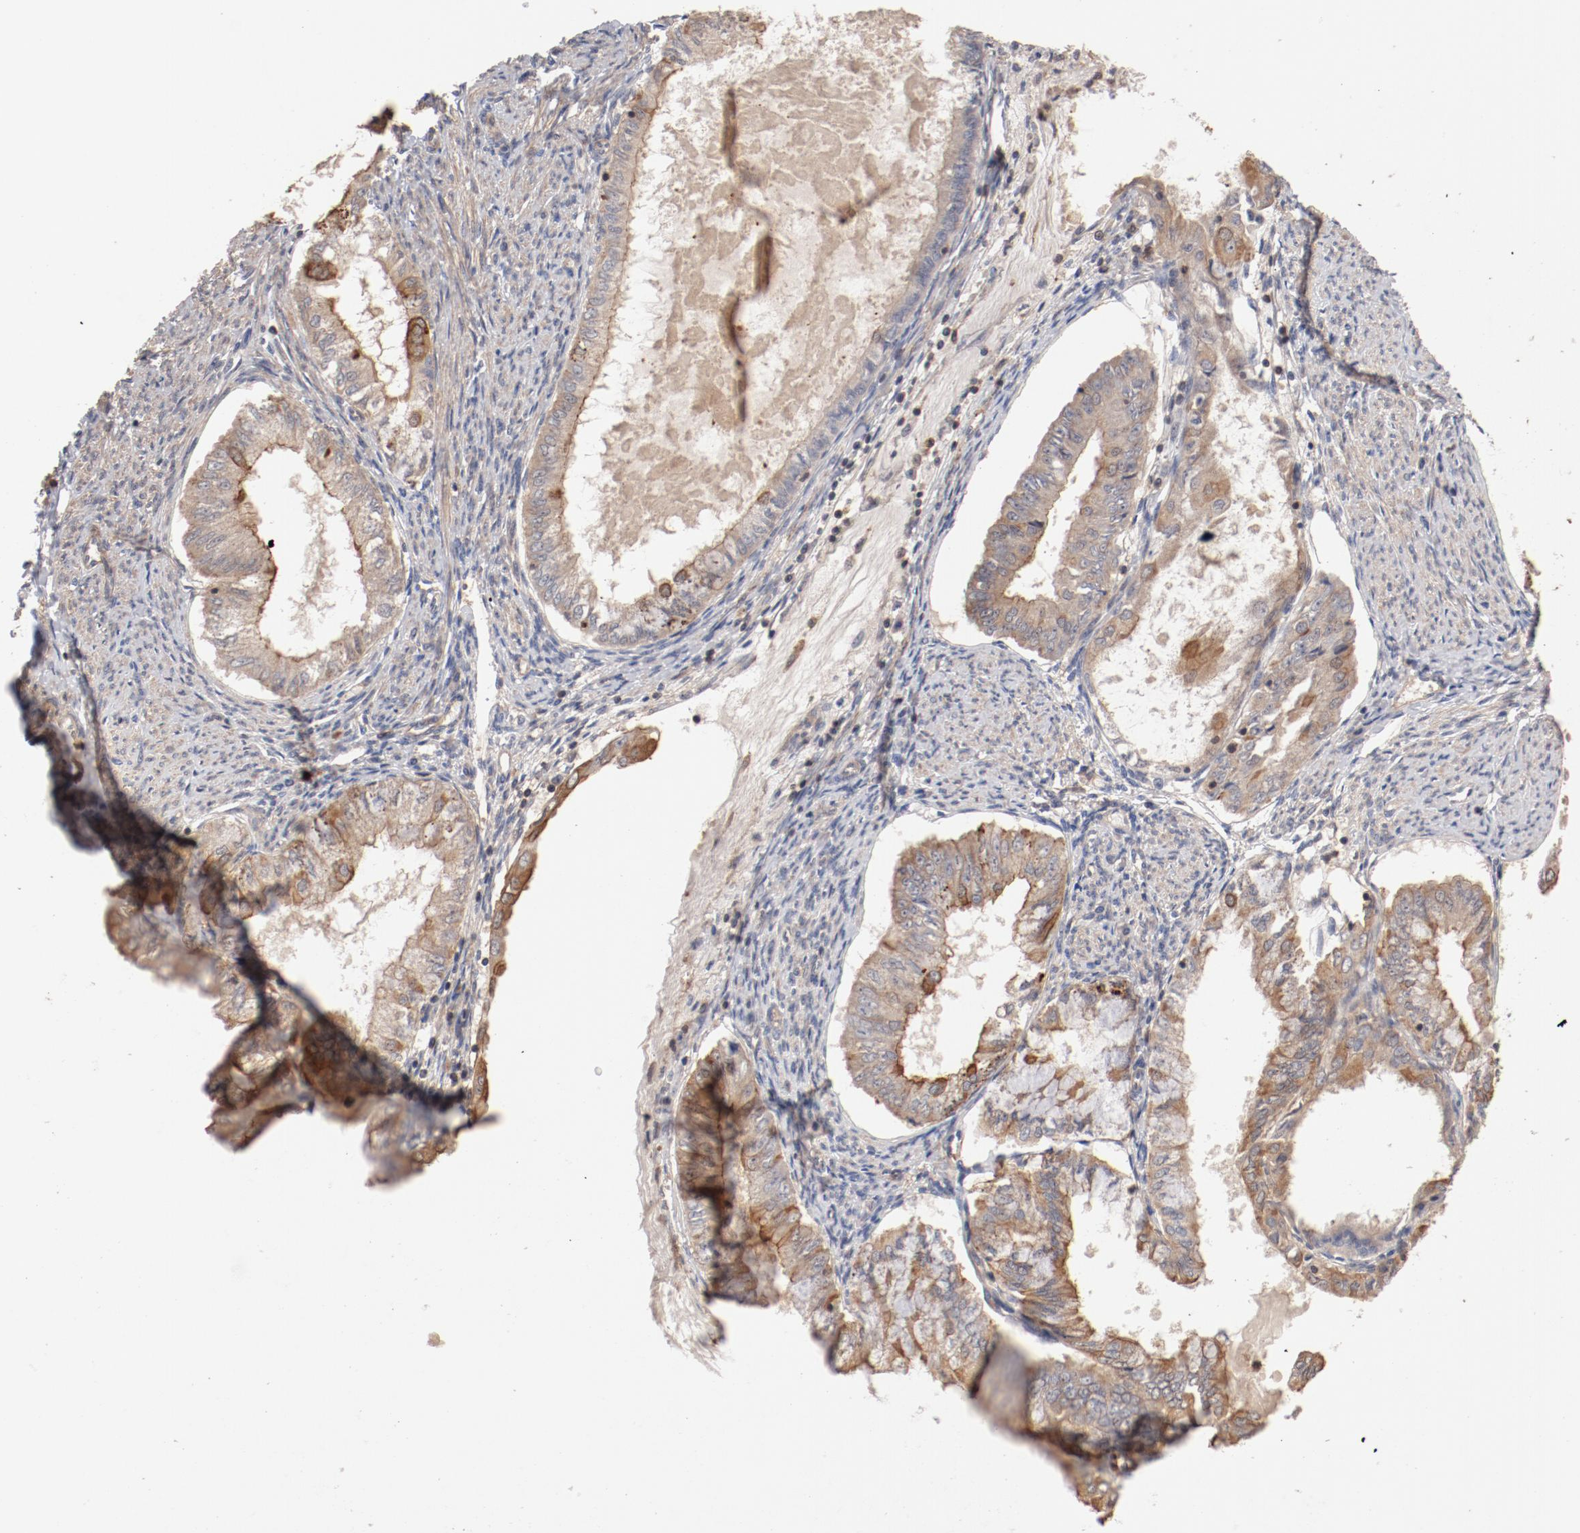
{"staining": {"intensity": "moderate", "quantity": ">75%", "location": "cytoplasmic/membranous"}, "tissue": "endometrial cancer", "cell_type": "Tumor cells", "image_type": "cancer", "snomed": [{"axis": "morphology", "description": "Adenocarcinoma, NOS"}, {"axis": "topography", "description": "Endometrium"}], "caption": "A photomicrograph of human endometrial adenocarcinoma stained for a protein displays moderate cytoplasmic/membranous brown staining in tumor cells.", "gene": "GUF1", "patient": {"sex": "female", "age": 76}}